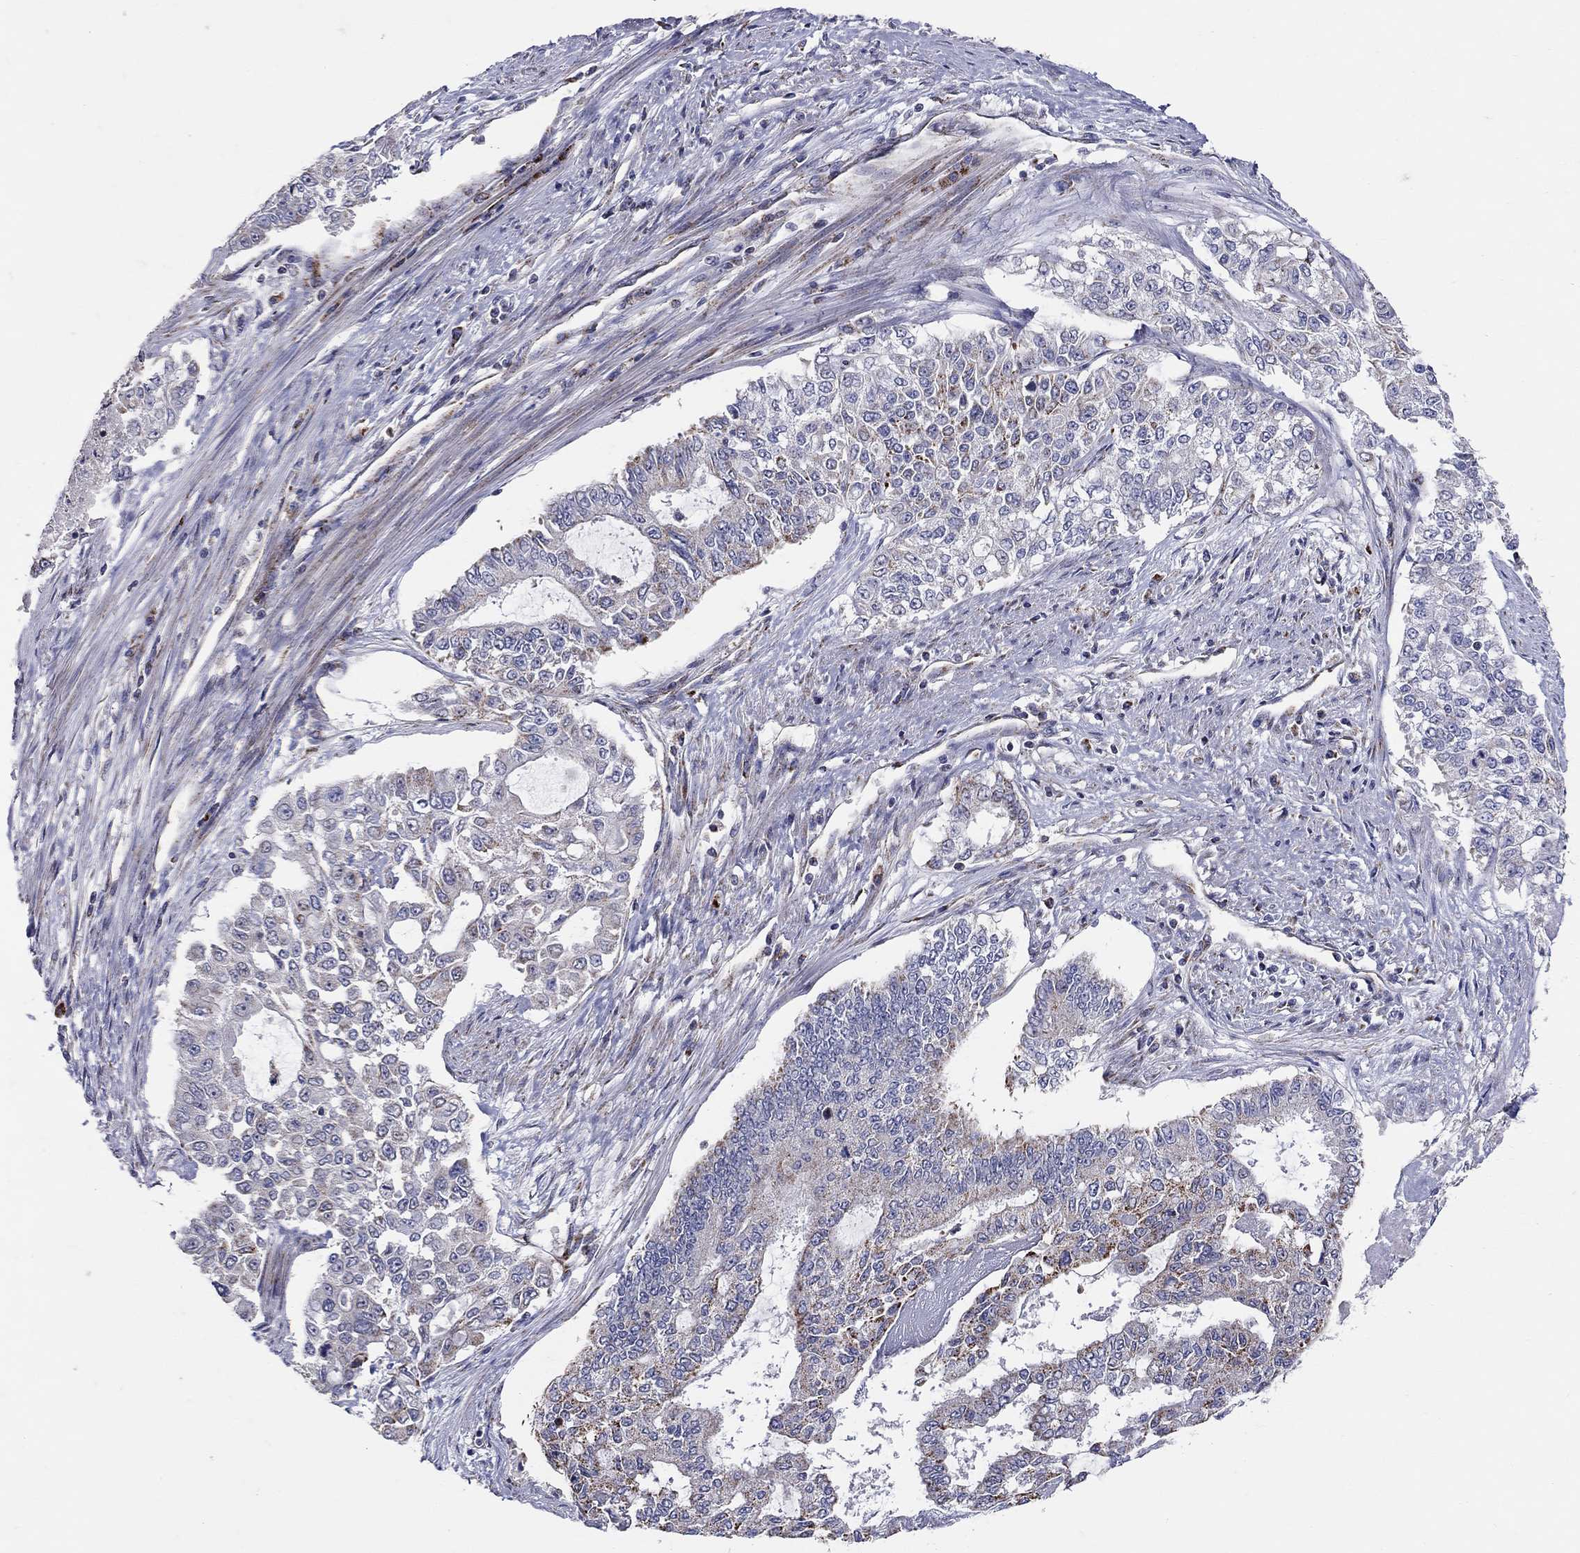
{"staining": {"intensity": "strong", "quantity": "25%-75%", "location": "cytoplasmic/membranous"}, "tissue": "endometrial cancer", "cell_type": "Tumor cells", "image_type": "cancer", "snomed": [{"axis": "morphology", "description": "Adenocarcinoma, NOS"}, {"axis": "topography", "description": "Uterus"}], "caption": "This is a histology image of IHC staining of adenocarcinoma (endometrial), which shows strong expression in the cytoplasmic/membranous of tumor cells.", "gene": "HMX2", "patient": {"sex": "female", "age": 59}}